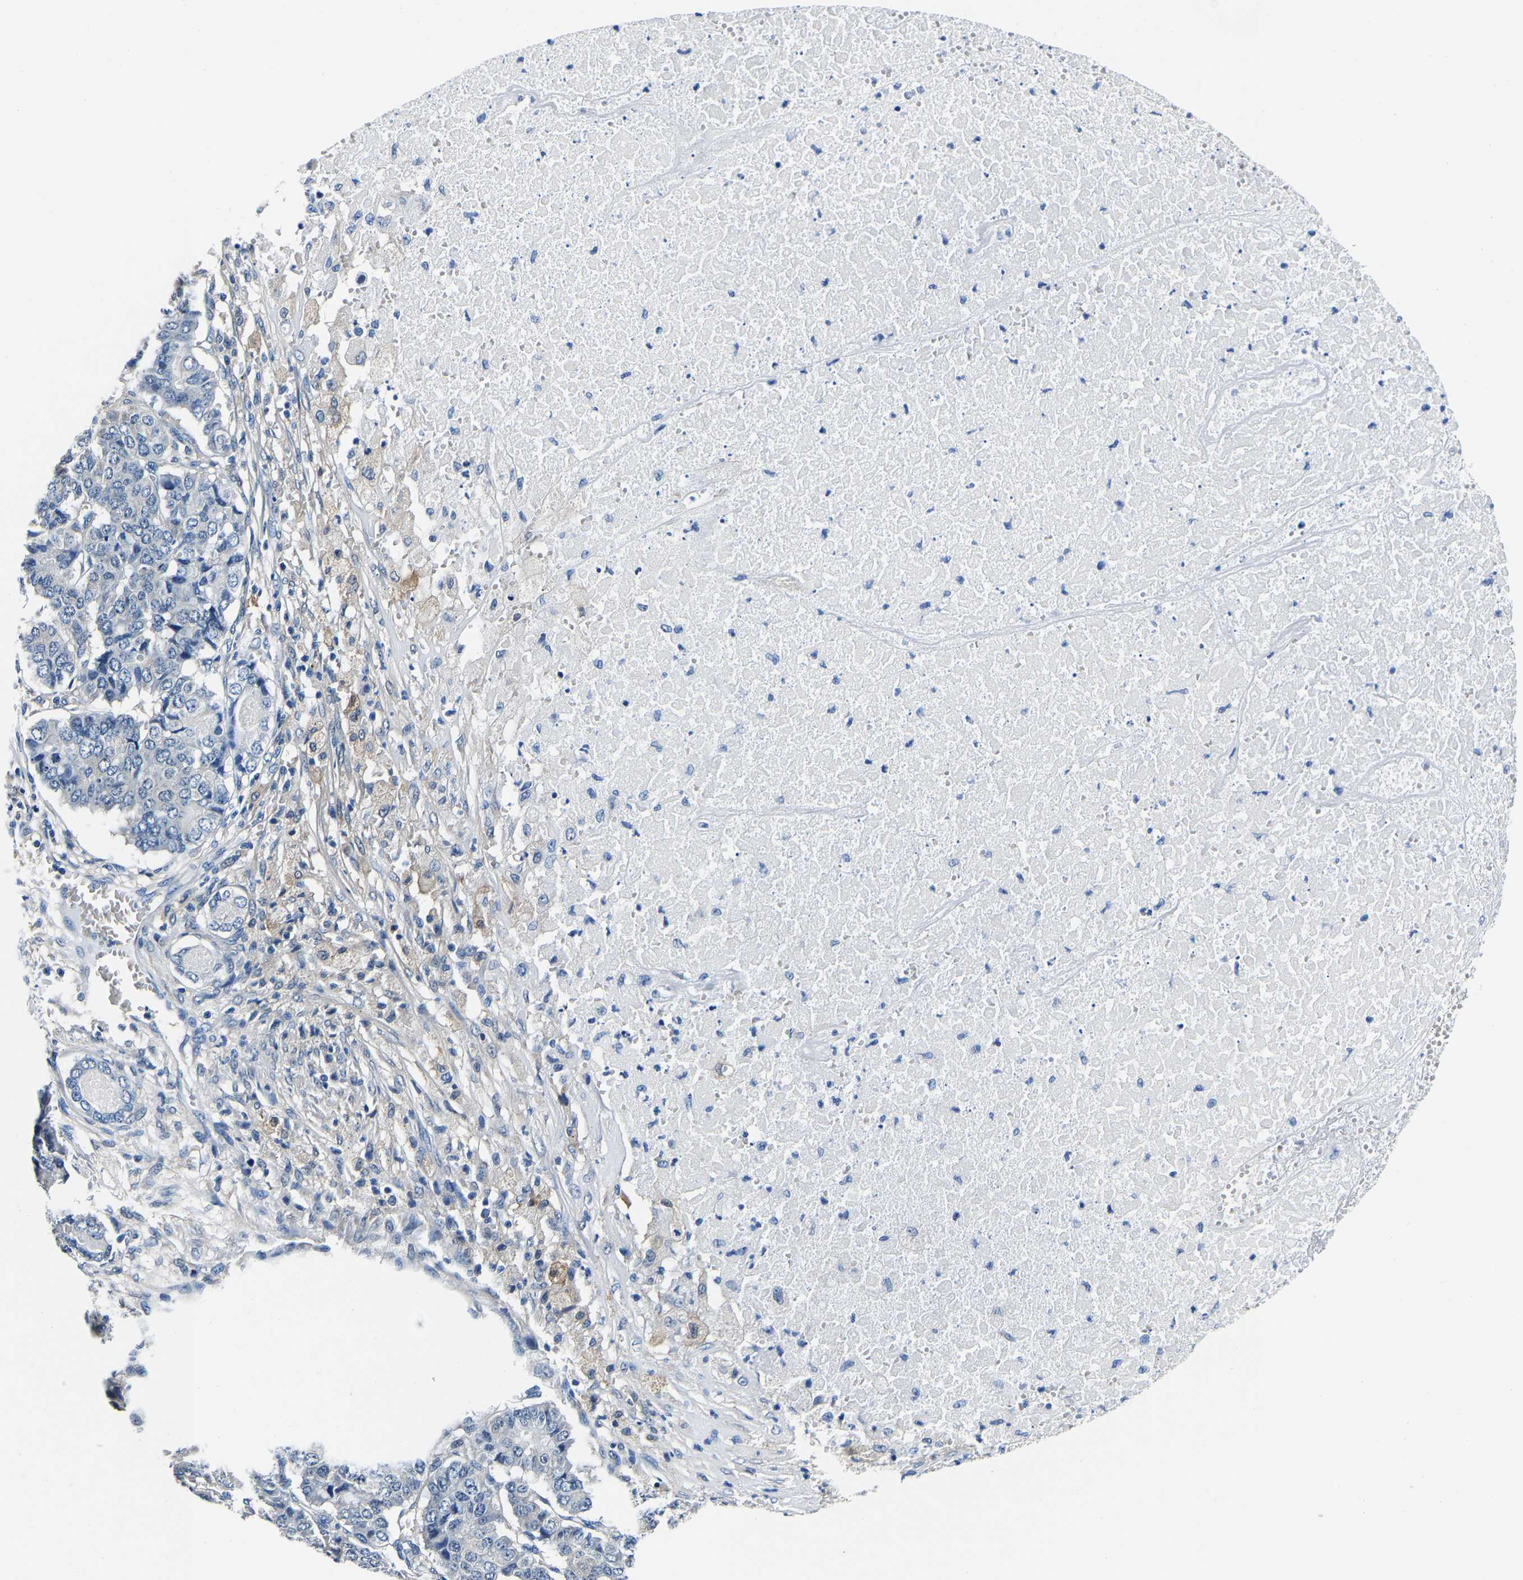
{"staining": {"intensity": "negative", "quantity": "none", "location": "none"}, "tissue": "pancreatic cancer", "cell_type": "Tumor cells", "image_type": "cancer", "snomed": [{"axis": "morphology", "description": "Adenocarcinoma, NOS"}, {"axis": "topography", "description": "Pancreas"}], "caption": "This is an immunohistochemistry (IHC) histopathology image of human pancreatic cancer. There is no positivity in tumor cells.", "gene": "ACO1", "patient": {"sex": "male", "age": 50}}